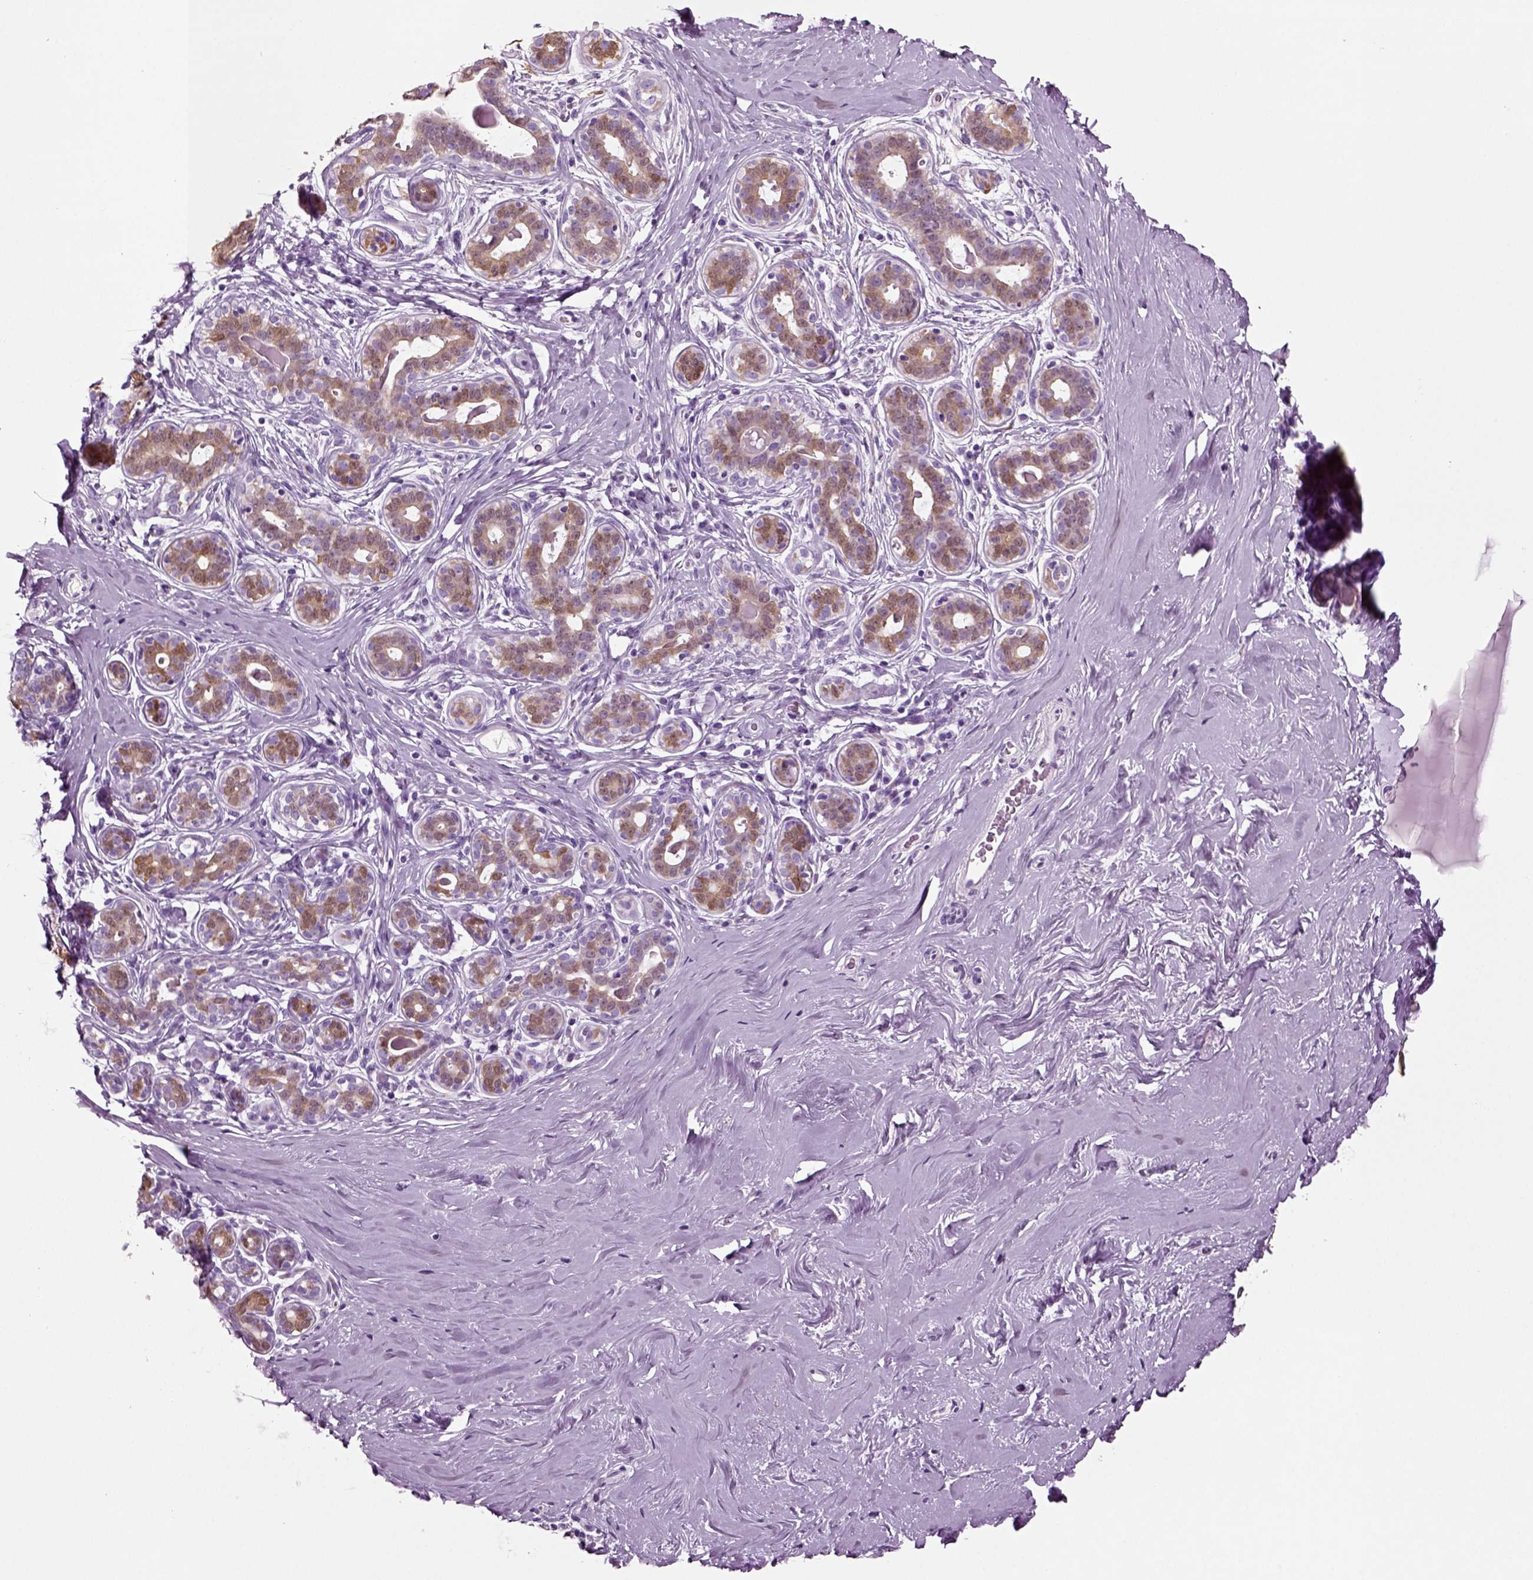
{"staining": {"intensity": "negative", "quantity": "none", "location": "none"}, "tissue": "breast", "cell_type": "Adipocytes", "image_type": "normal", "snomed": [{"axis": "morphology", "description": "Normal tissue, NOS"}, {"axis": "topography", "description": "Skin"}, {"axis": "topography", "description": "Breast"}], "caption": "Immunohistochemistry photomicrograph of normal breast: human breast stained with DAB reveals no significant protein staining in adipocytes.", "gene": "CRABP1", "patient": {"sex": "female", "age": 43}}